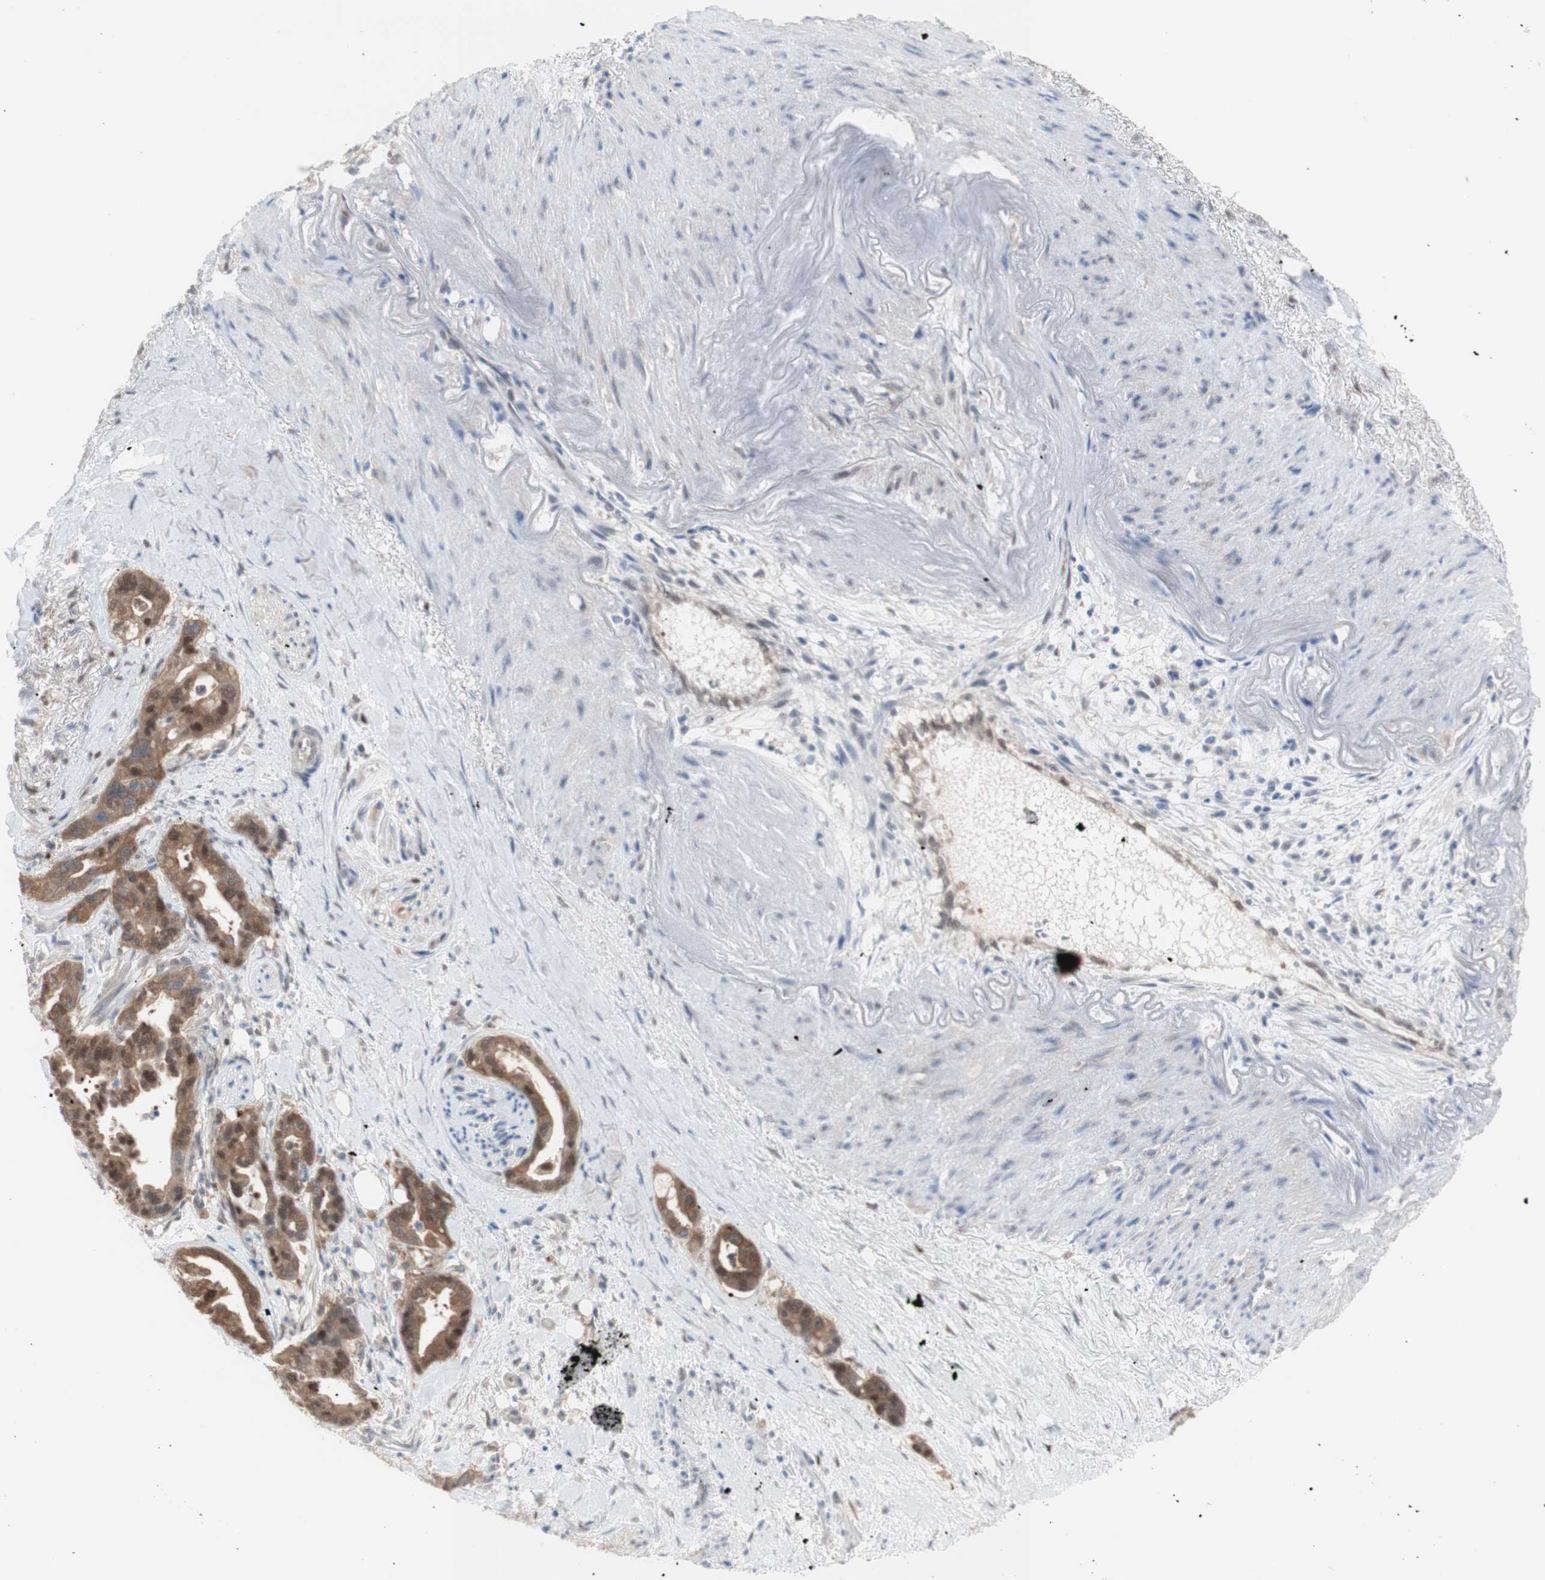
{"staining": {"intensity": "moderate", "quantity": ">75%", "location": "cytoplasmic/membranous,nuclear"}, "tissue": "pancreatic cancer", "cell_type": "Tumor cells", "image_type": "cancer", "snomed": [{"axis": "morphology", "description": "Adenocarcinoma, NOS"}, {"axis": "topography", "description": "Pancreas"}], "caption": "An immunohistochemistry micrograph of tumor tissue is shown. Protein staining in brown labels moderate cytoplasmic/membranous and nuclear positivity in adenocarcinoma (pancreatic) within tumor cells.", "gene": "PRMT5", "patient": {"sex": "male", "age": 70}}